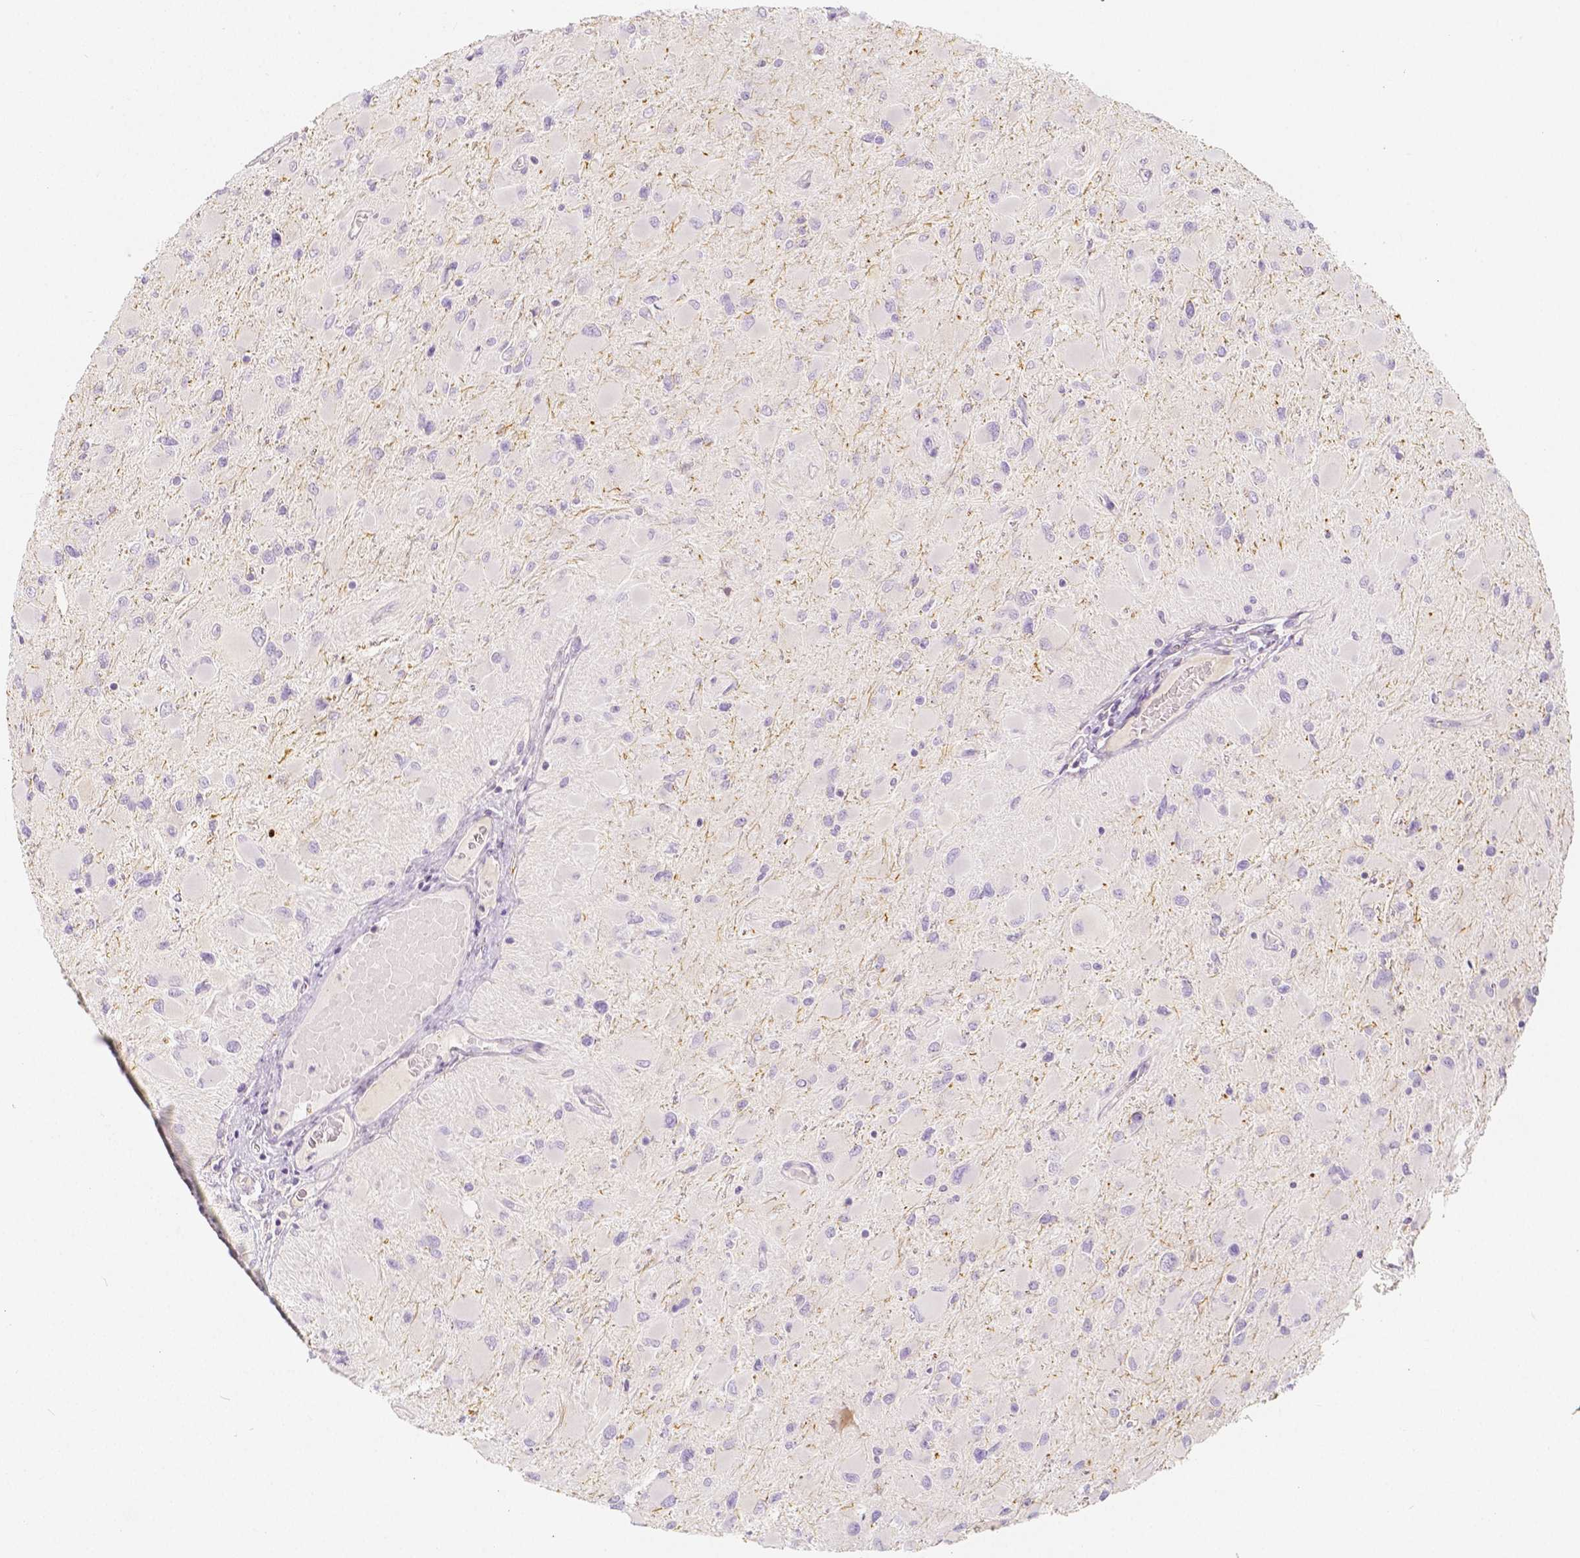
{"staining": {"intensity": "negative", "quantity": "none", "location": "none"}, "tissue": "glioma", "cell_type": "Tumor cells", "image_type": "cancer", "snomed": [{"axis": "morphology", "description": "Glioma, malignant, High grade"}, {"axis": "topography", "description": "Cerebral cortex"}], "caption": "Image shows no significant protein staining in tumor cells of malignant glioma (high-grade).", "gene": "BATF", "patient": {"sex": "female", "age": 36}}